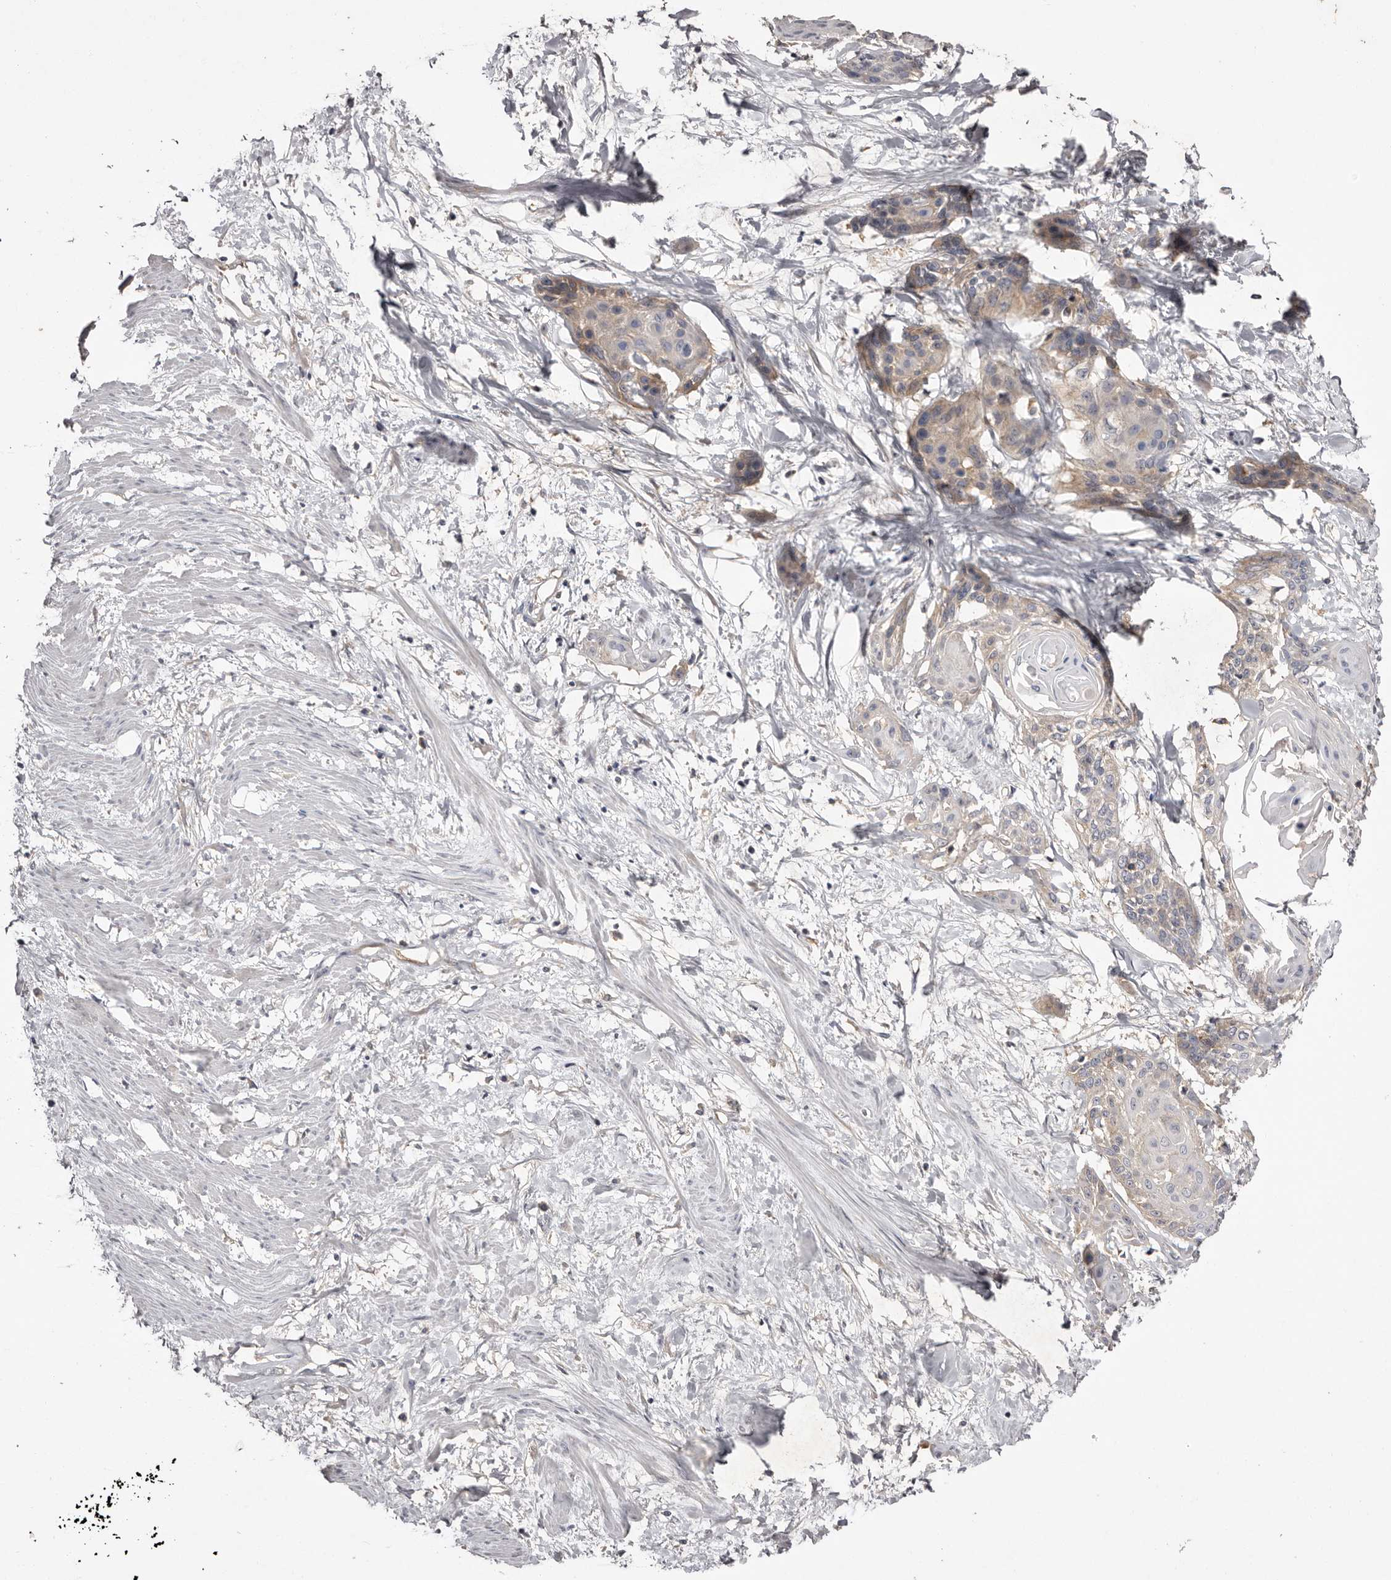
{"staining": {"intensity": "weak", "quantity": "25%-75%", "location": "cytoplasmic/membranous"}, "tissue": "cervical cancer", "cell_type": "Tumor cells", "image_type": "cancer", "snomed": [{"axis": "morphology", "description": "Squamous cell carcinoma, NOS"}, {"axis": "topography", "description": "Cervix"}], "caption": "There is low levels of weak cytoplasmic/membranous staining in tumor cells of squamous cell carcinoma (cervical), as demonstrated by immunohistochemical staining (brown color).", "gene": "LTV1", "patient": {"sex": "female", "age": 57}}